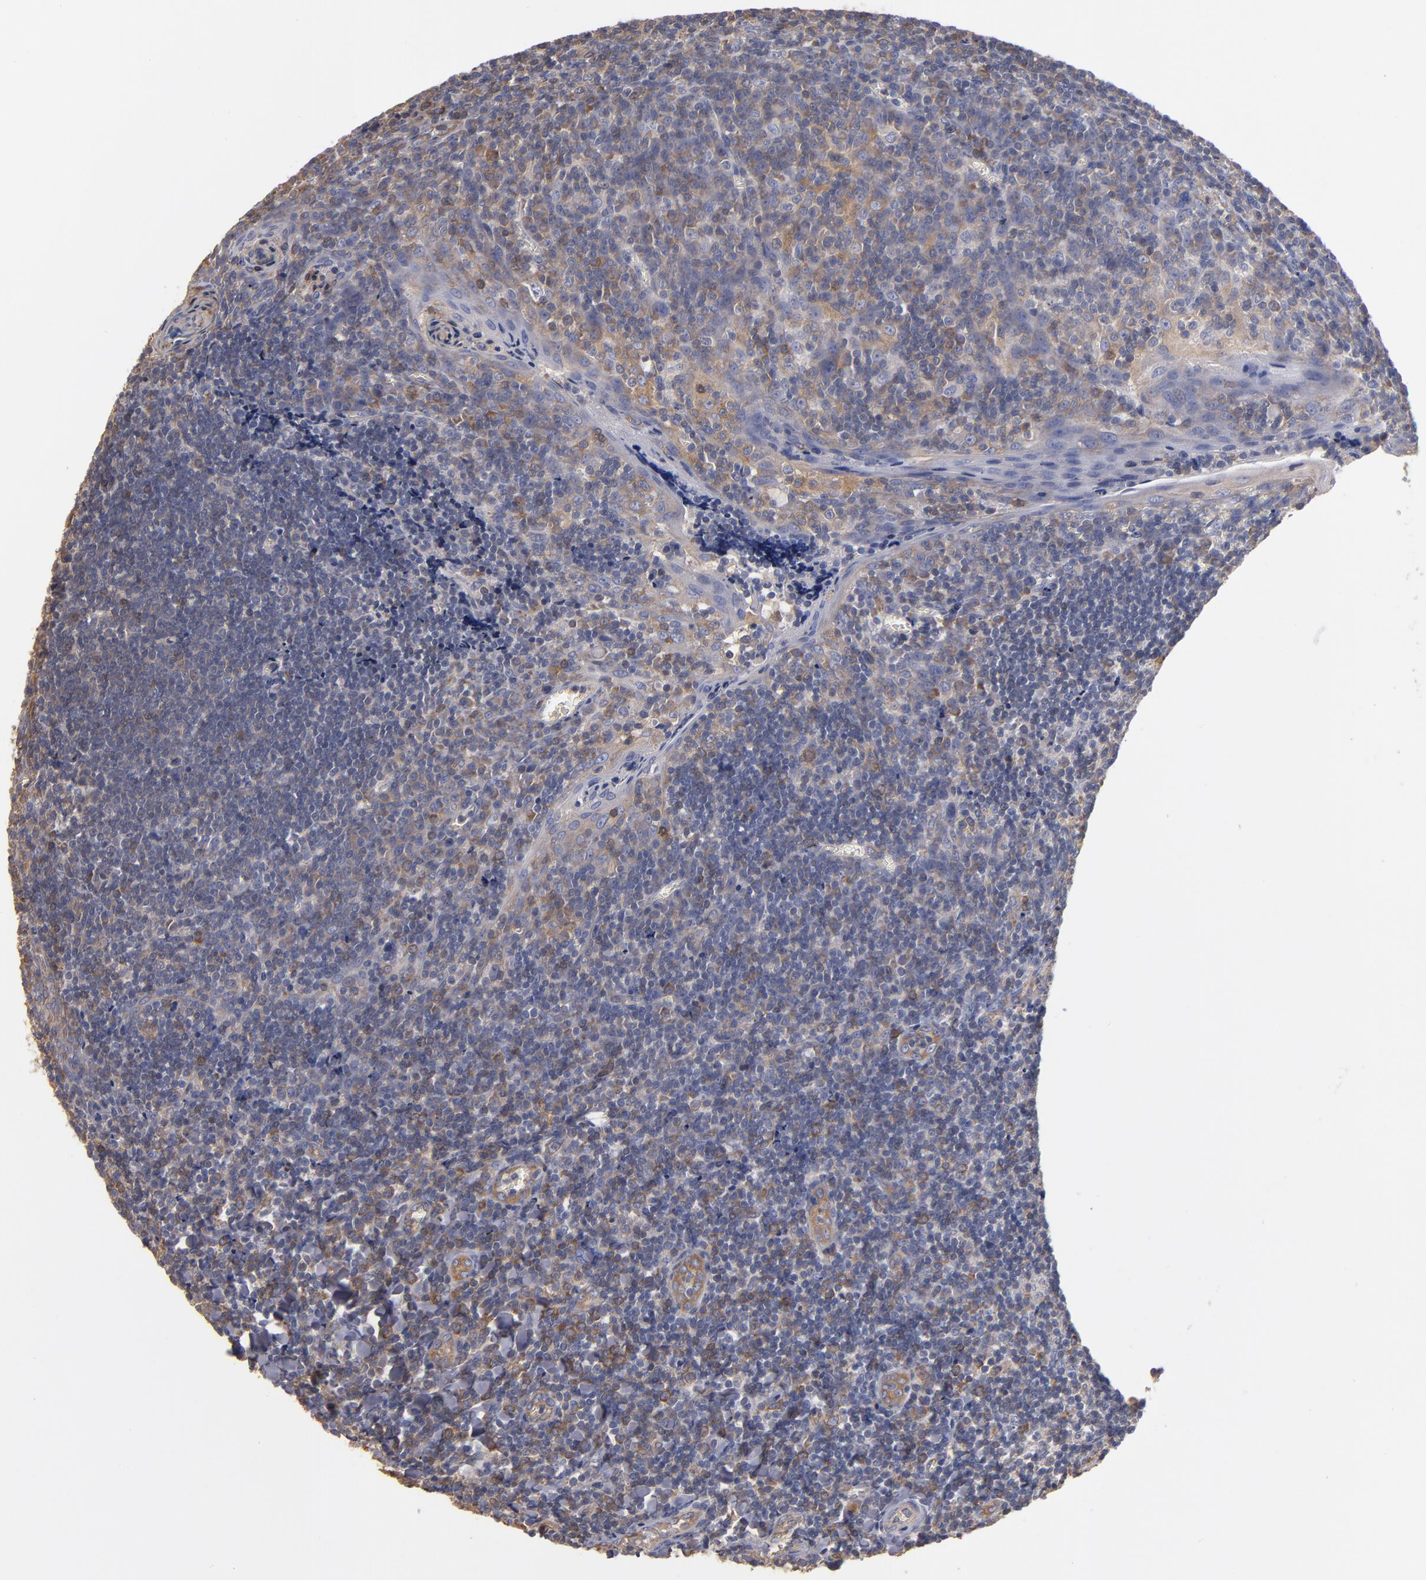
{"staining": {"intensity": "weak", "quantity": "25%-75%", "location": "cytoplasmic/membranous"}, "tissue": "tonsil", "cell_type": "Germinal center cells", "image_type": "normal", "snomed": [{"axis": "morphology", "description": "Normal tissue, NOS"}, {"axis": "topography", "description": "Tonsil"}], "caption": "IHC micrograph of benign tonsil stained for a protein (brown), which displays low levels of weak cytoplasmic/membranous staining in approximately 25%-75% of germinal center cells.", "gene": "ESYT2", "patient": {"sex": "male", "age": 20}}